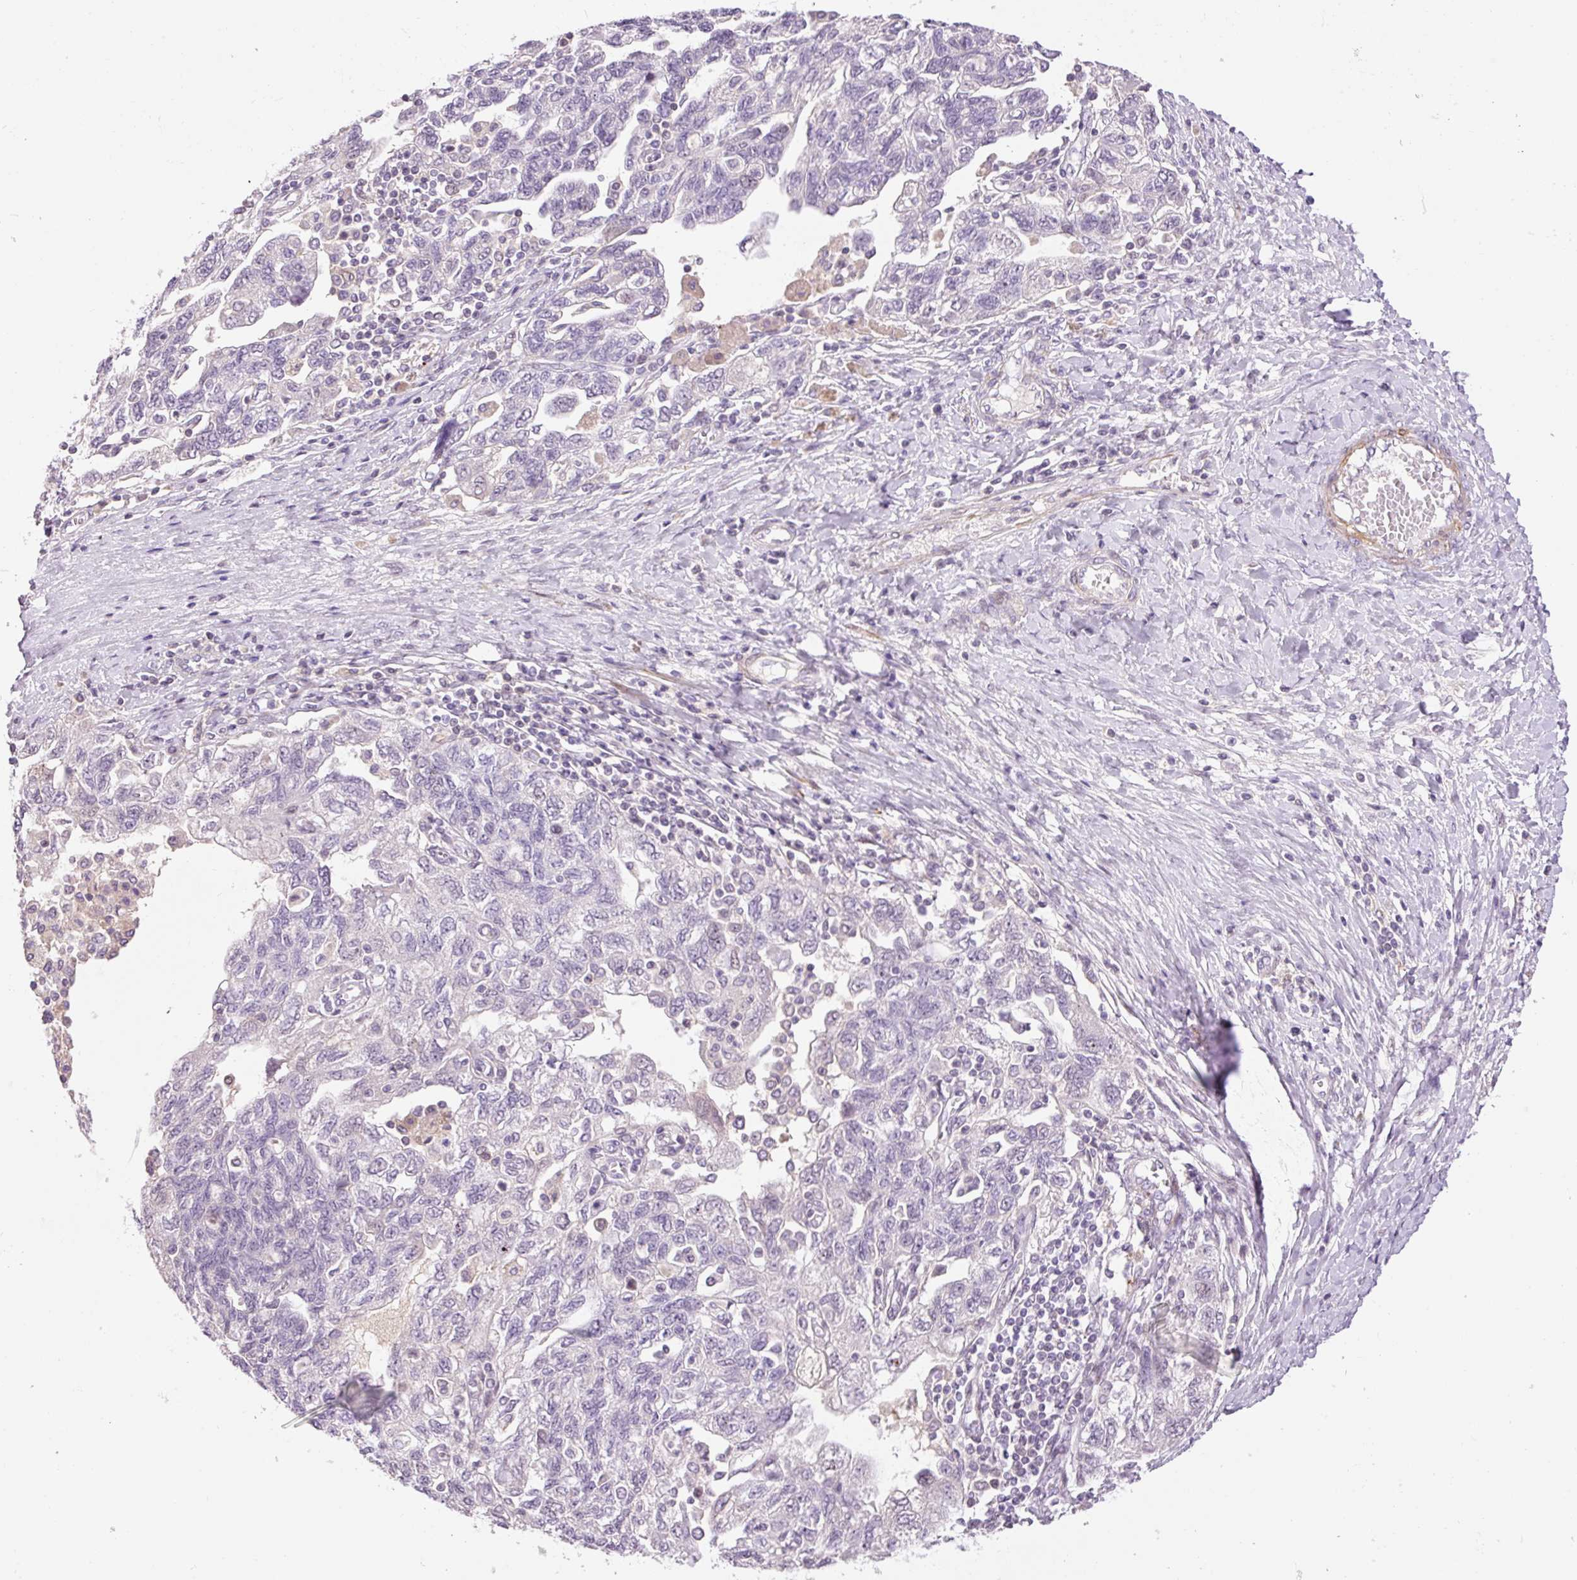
{"staining": {"intensity": "negative", "quantity": "none", "location": "none"}, "tissue": "ovarian cancer", "cell_type": "Tumor cells", "image_type": "cancer", "snomed": [{"axis": "morphology", "description": "Carcinoma, NOS"}, {"axis": "morphology", "description": "Cystadenocarcinoma, serous, NOS"}, {"axis": "topography", "description": "Ovary"}], "caption": "The histopathology image shows no significant staining in tumor cells of ovarian cancer.", "gene": "HNF1A", "patient": {"sex": "female", "age": 69}}